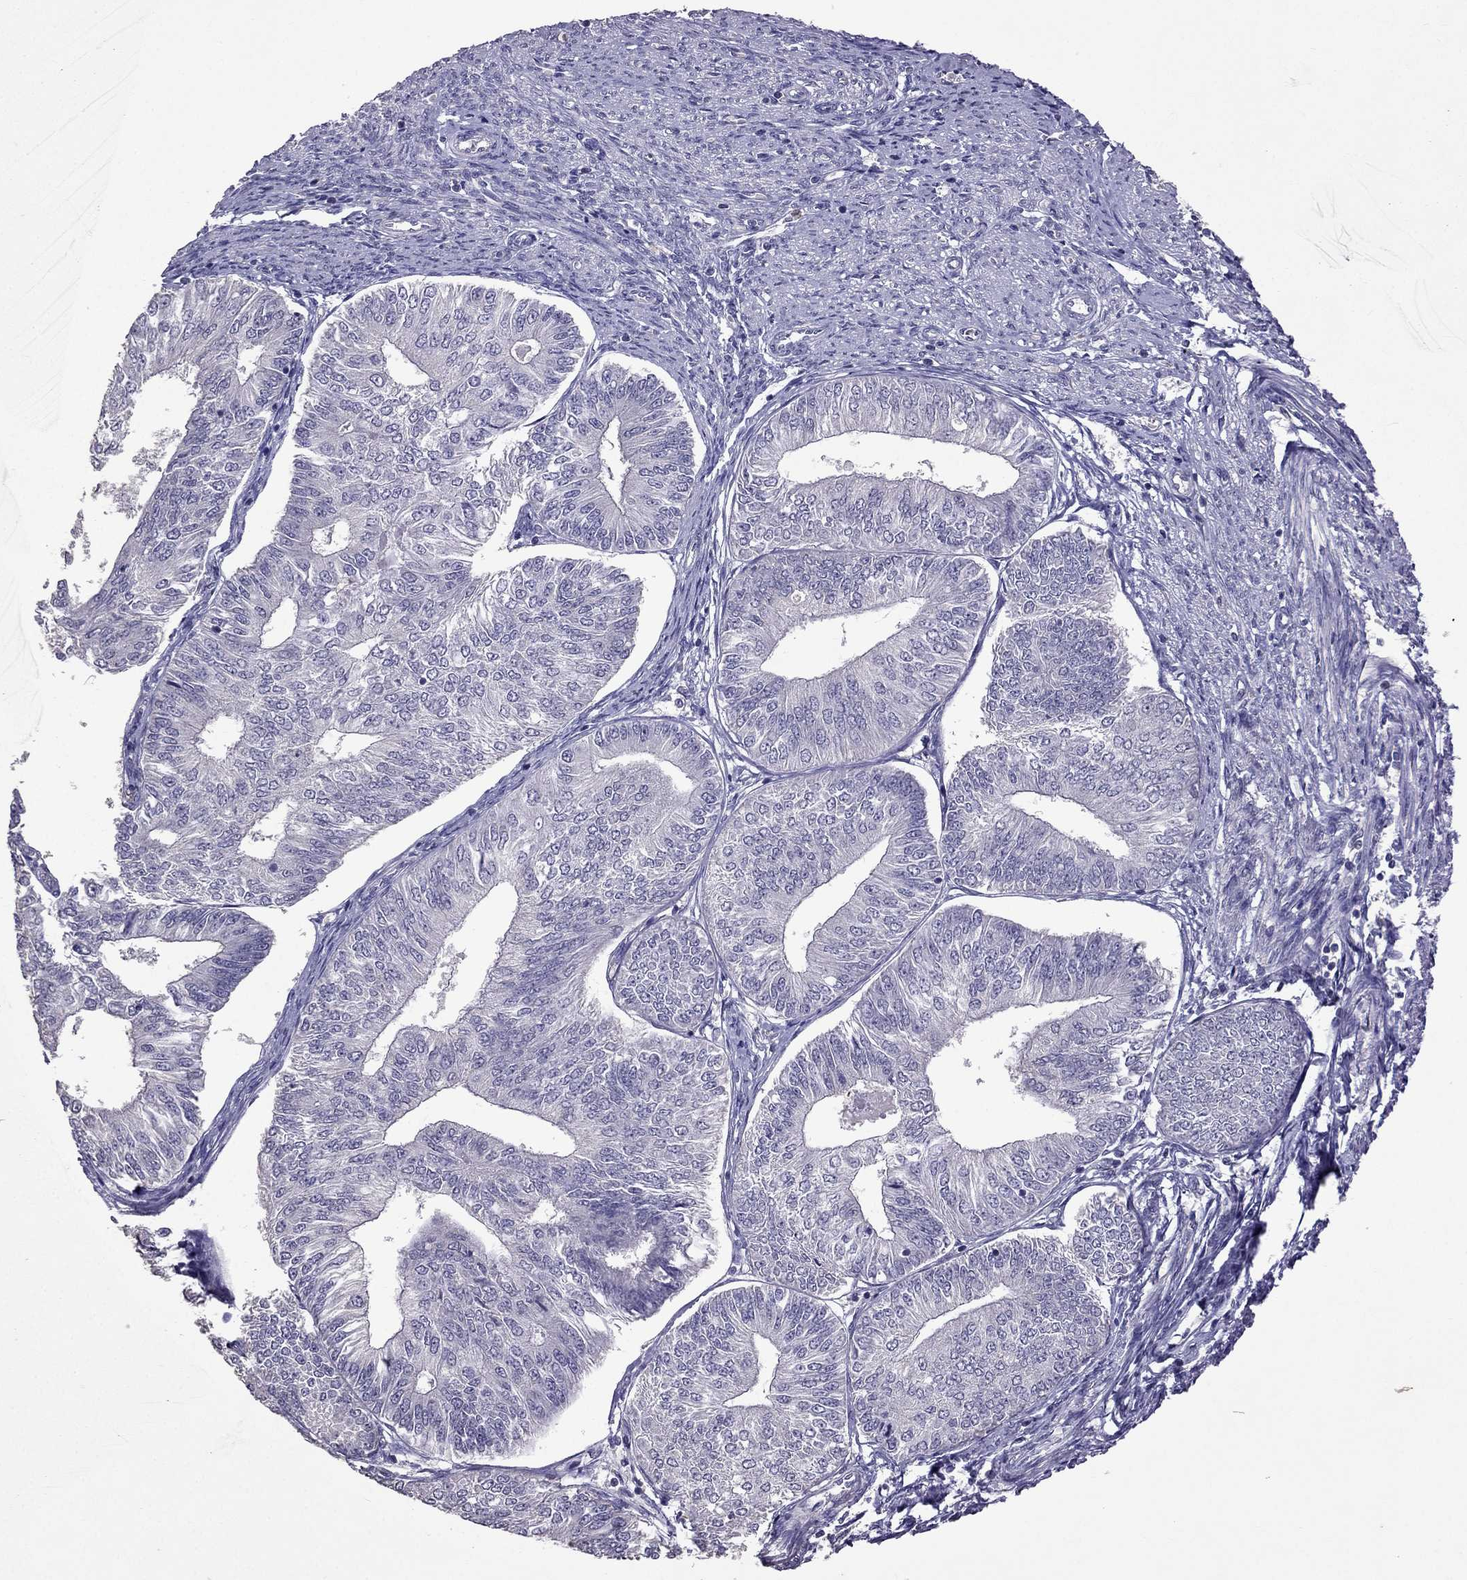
{"staining": {"intensity": "negative", "quantity": "none", "location": "none"}, "tissue": "endometrial cancer", "cell_type": "Tumor cells", "image_type": "cancer", "snomed": [{"axis": "morphology", "description": "Adenocarcinoma, NOS"}, {"axis": "topography", "description": "Endometrium"}], "caption": "Tumor cells show no significant expression in endometrial adenocarcinoma. Nuclei are stained in blue.", "gene": "RFLNB", "patient": {"sex": "female", "age": 58}}